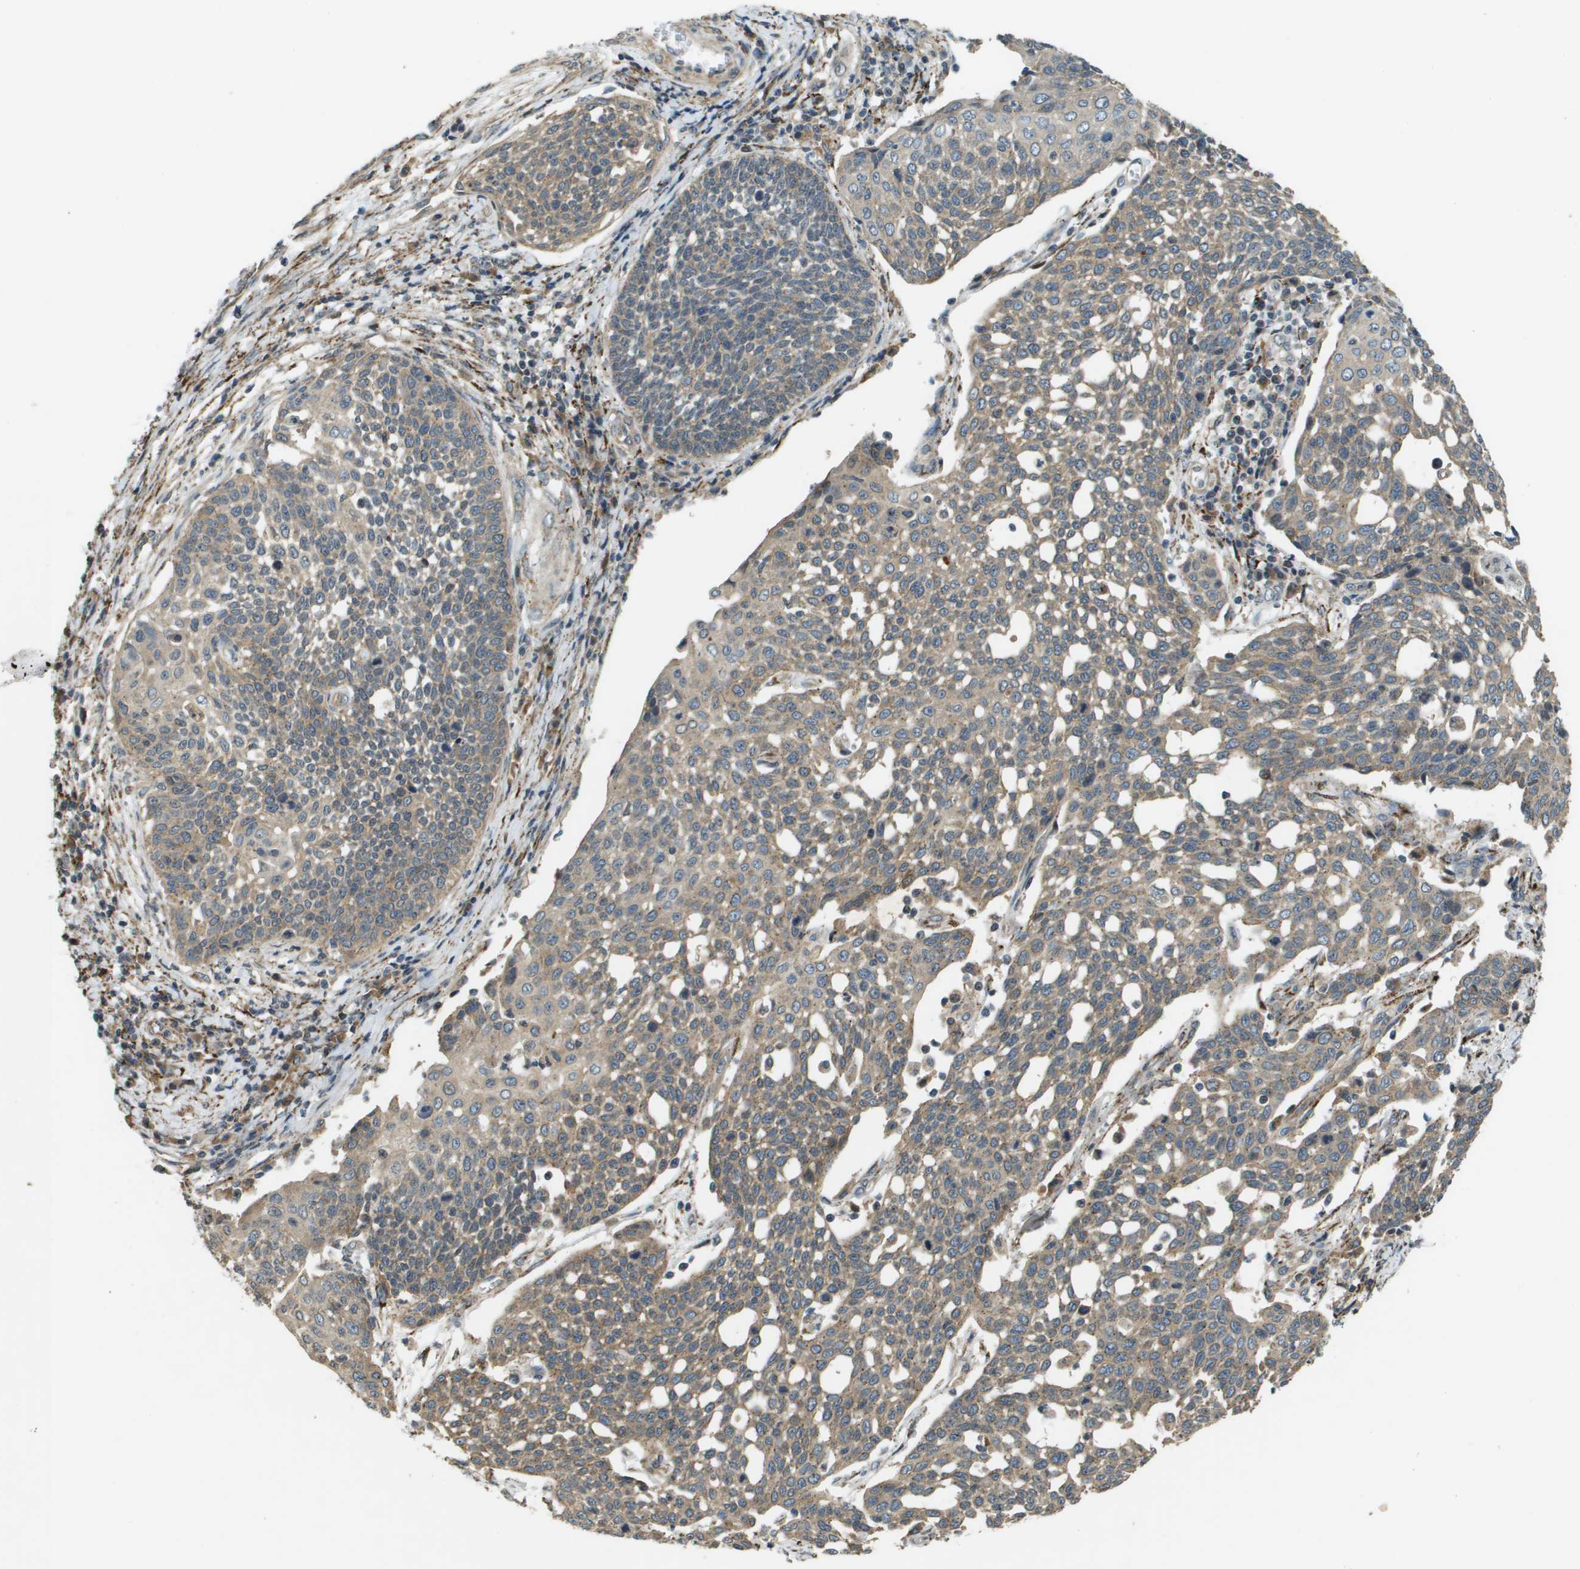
{"staining": {"intensity": "weak", "quantity": ">75%", "location": "cytoplasmic/membranous"}, "tissue": "cervical cancer", "cell_type": "Tumor cells", "image_type": "cancer", "snomed": [{"axis": "morphology", "description": "Squamous cell carcinoma, NOS"}, {"axis": "topography", "description": "Cervix"}], "caption": "High-magnification brightfield microscopy of cervical cancer (squamous cell carcinoma) stained with DAB (brown) and counterstained with hematoxylin (blue). tumor cells exhibit weak cytoplasmic/membranous staining is present in approximately>75% of cells.", "gene": "CDKN2C", "patient": {"sex": "female", "age": 34}}